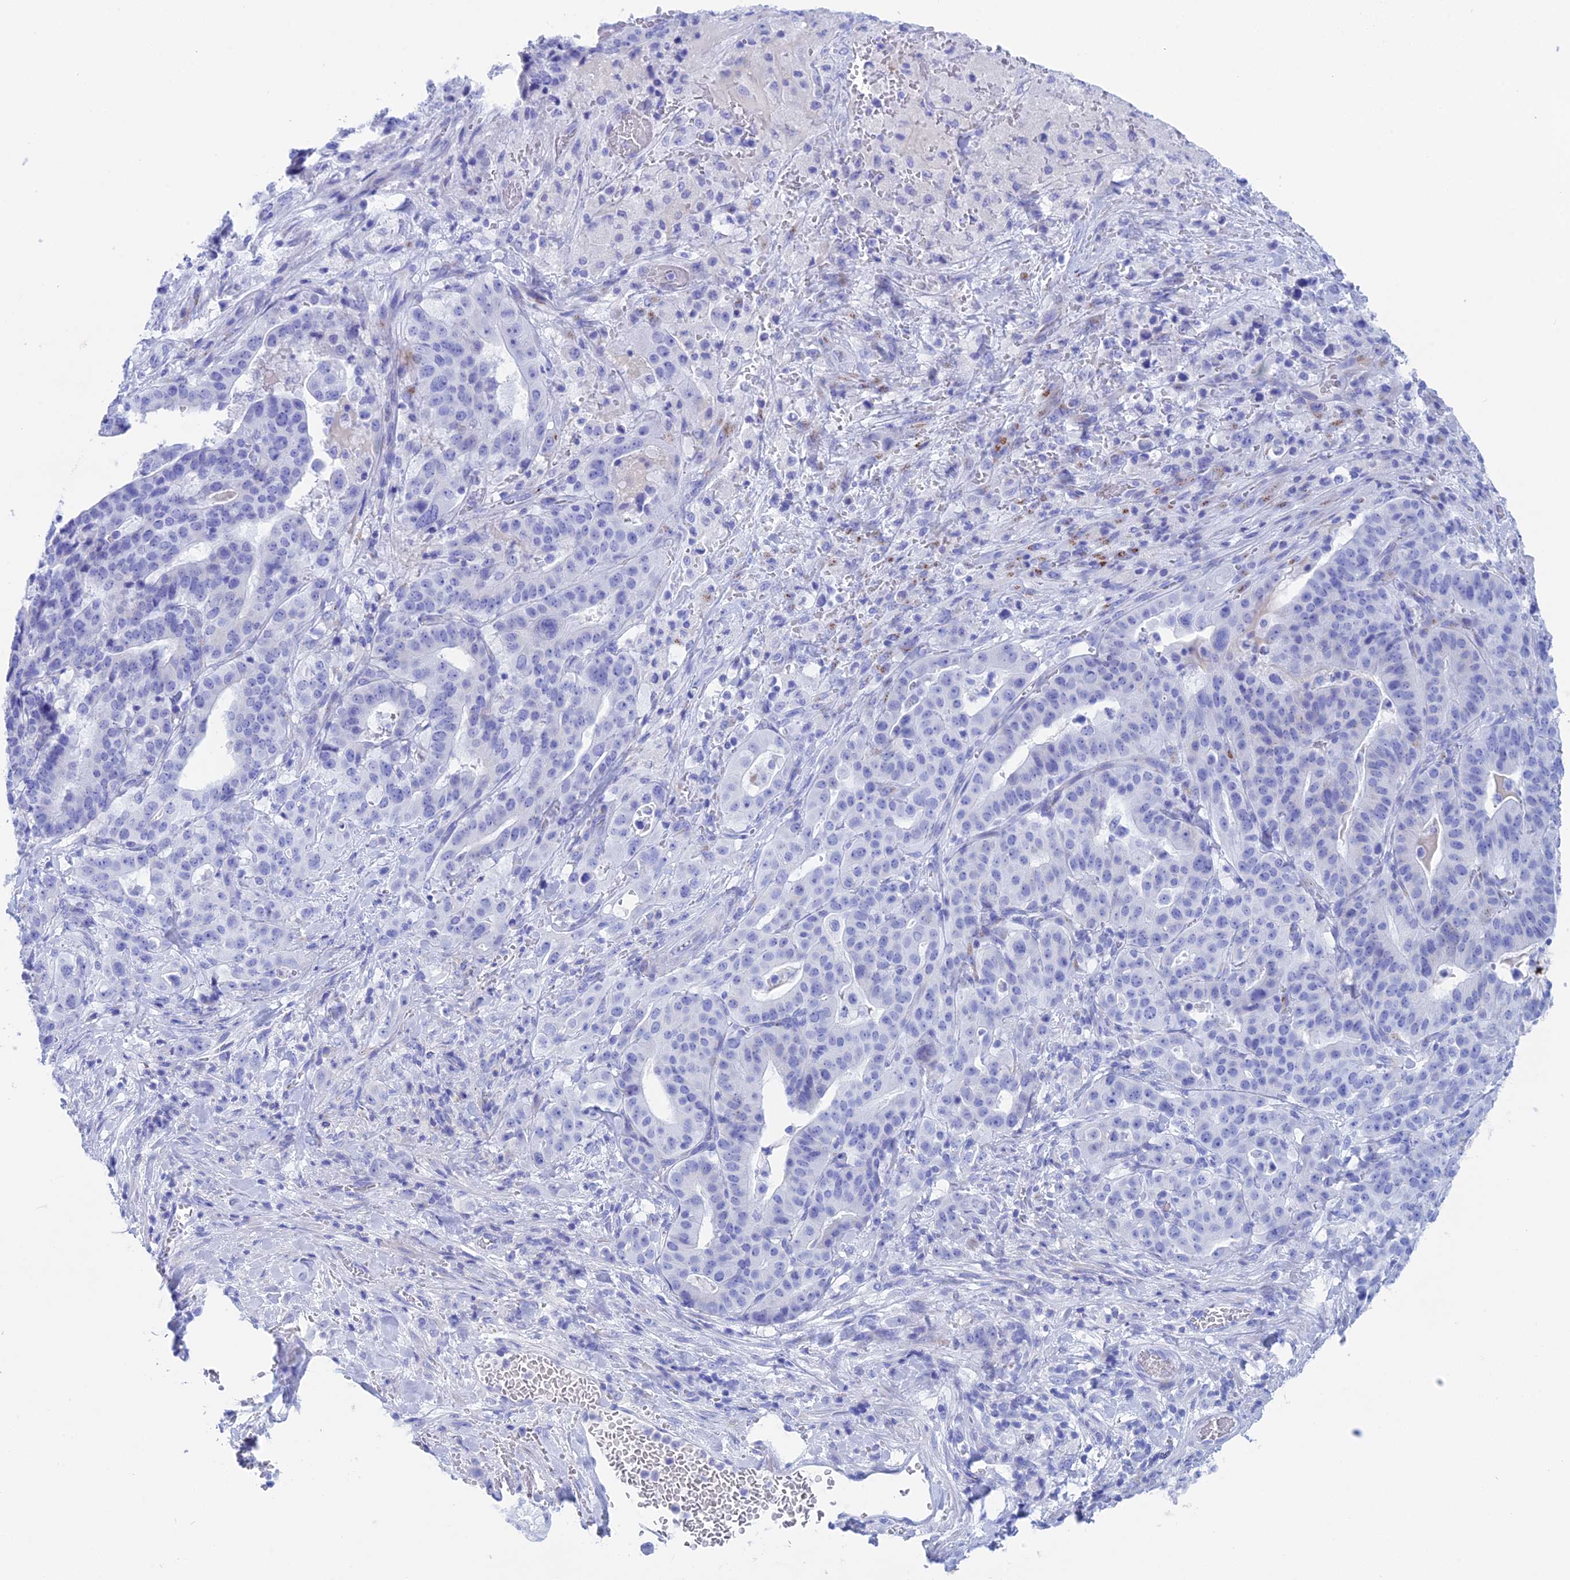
{"staining": {"intensity": "negative", "quantity": "none", "location": "none"}, "tissue": "stomach cancer", "cell_type": "Tumor cells", "image_type": "cancer", "snomed": [{"axis": "morphology", "description": "Adenocarcinoma, NOS"}, {"axis": "topography", "description": "Stomach"}], "caption": "Stomach cancer (adenocarcinoma) stained for a protein using immunohistochemistry exhibits no staining tumor cells.", "gene": "ERICH4", "patient": {"sex": "male", "age": 48}}